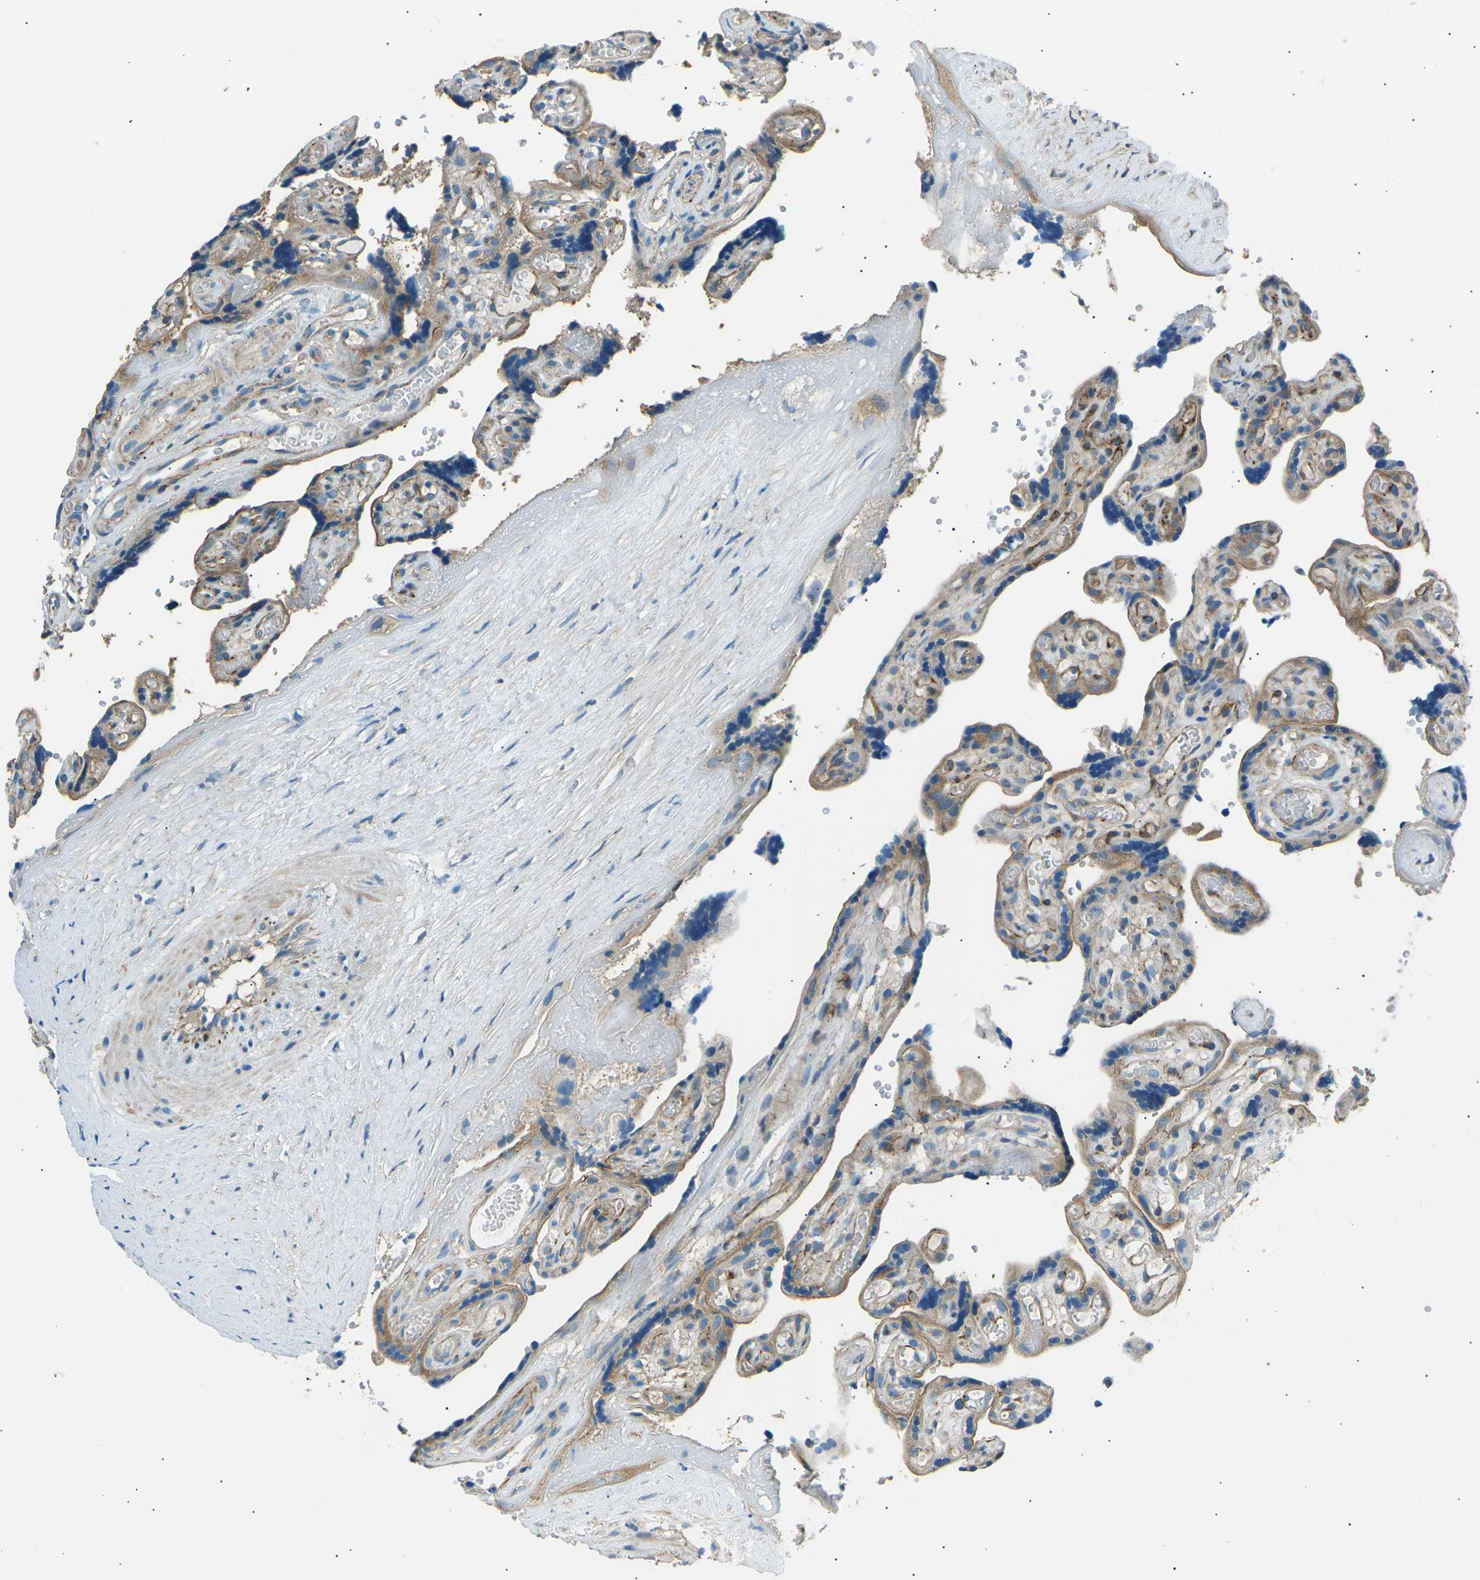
{"staining": {"intensity": "weak", "quantity": ">75%", "location": "cytoplasmic/membranous"}, "tissue": "placenta", "cell_type": "Decidual cells", "image_type": "normal", "snomed": [{"axis": "morphology", "description": "Normal tissue, NOS"}, {"axis": "topography", "description": "Placenta"}], "caption": "A high-resolution histopathology image shows IHC staining of unremarkable placenta, which exhibits weak cytoplasmic/membranous positivity in about >75% of decidual cells.", "gene": "SLK", "patient": {"sex": "female", "age": 30}}